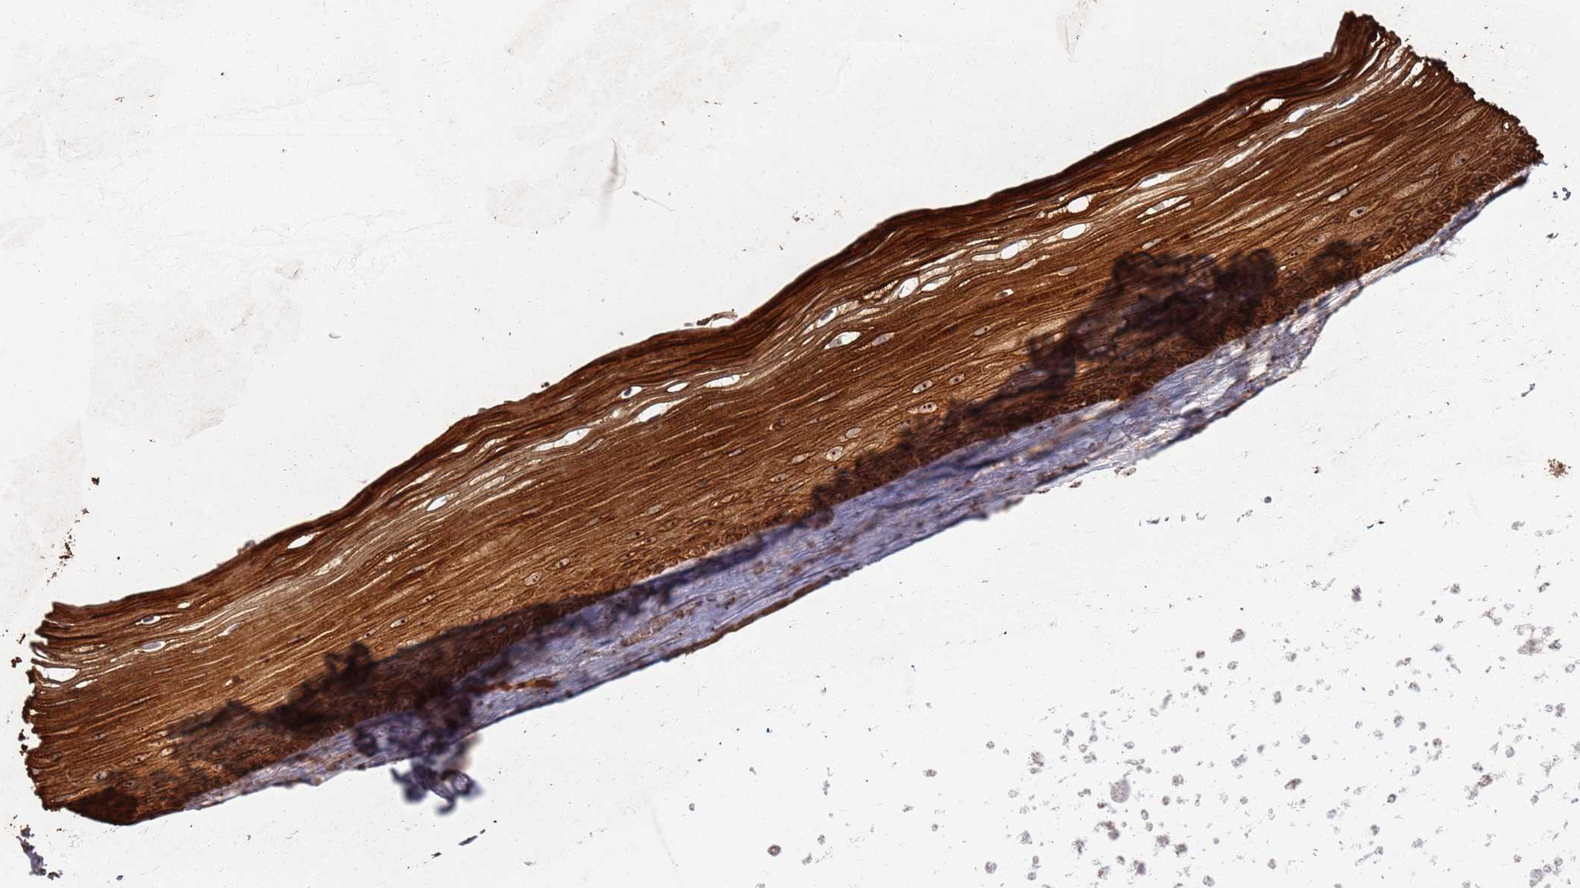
{"staining": {"intensity": "strong", "quantity": ">75%", "location": "cytoplasmic/membranous,nuclear"}, "tissue": "vagina", "cell_type": "Squamous epithelial cells", "image_type": "normal", "snomed": [{"axis": "morphology", "description": "Normal tissue, NOS"}, {"axis": "topography", "description": "Vagina"}, {"axis": "topography", "description": "Cervix"}], "caption": "About >75% of squamous epithelial cells in normal vagina display strong cytoplasmic/membranous,nuclear protein staining as visualized by brown immunohistochemical staining.", "gene": "UTP11", "patient": {"sex": "female", "age": 40}}